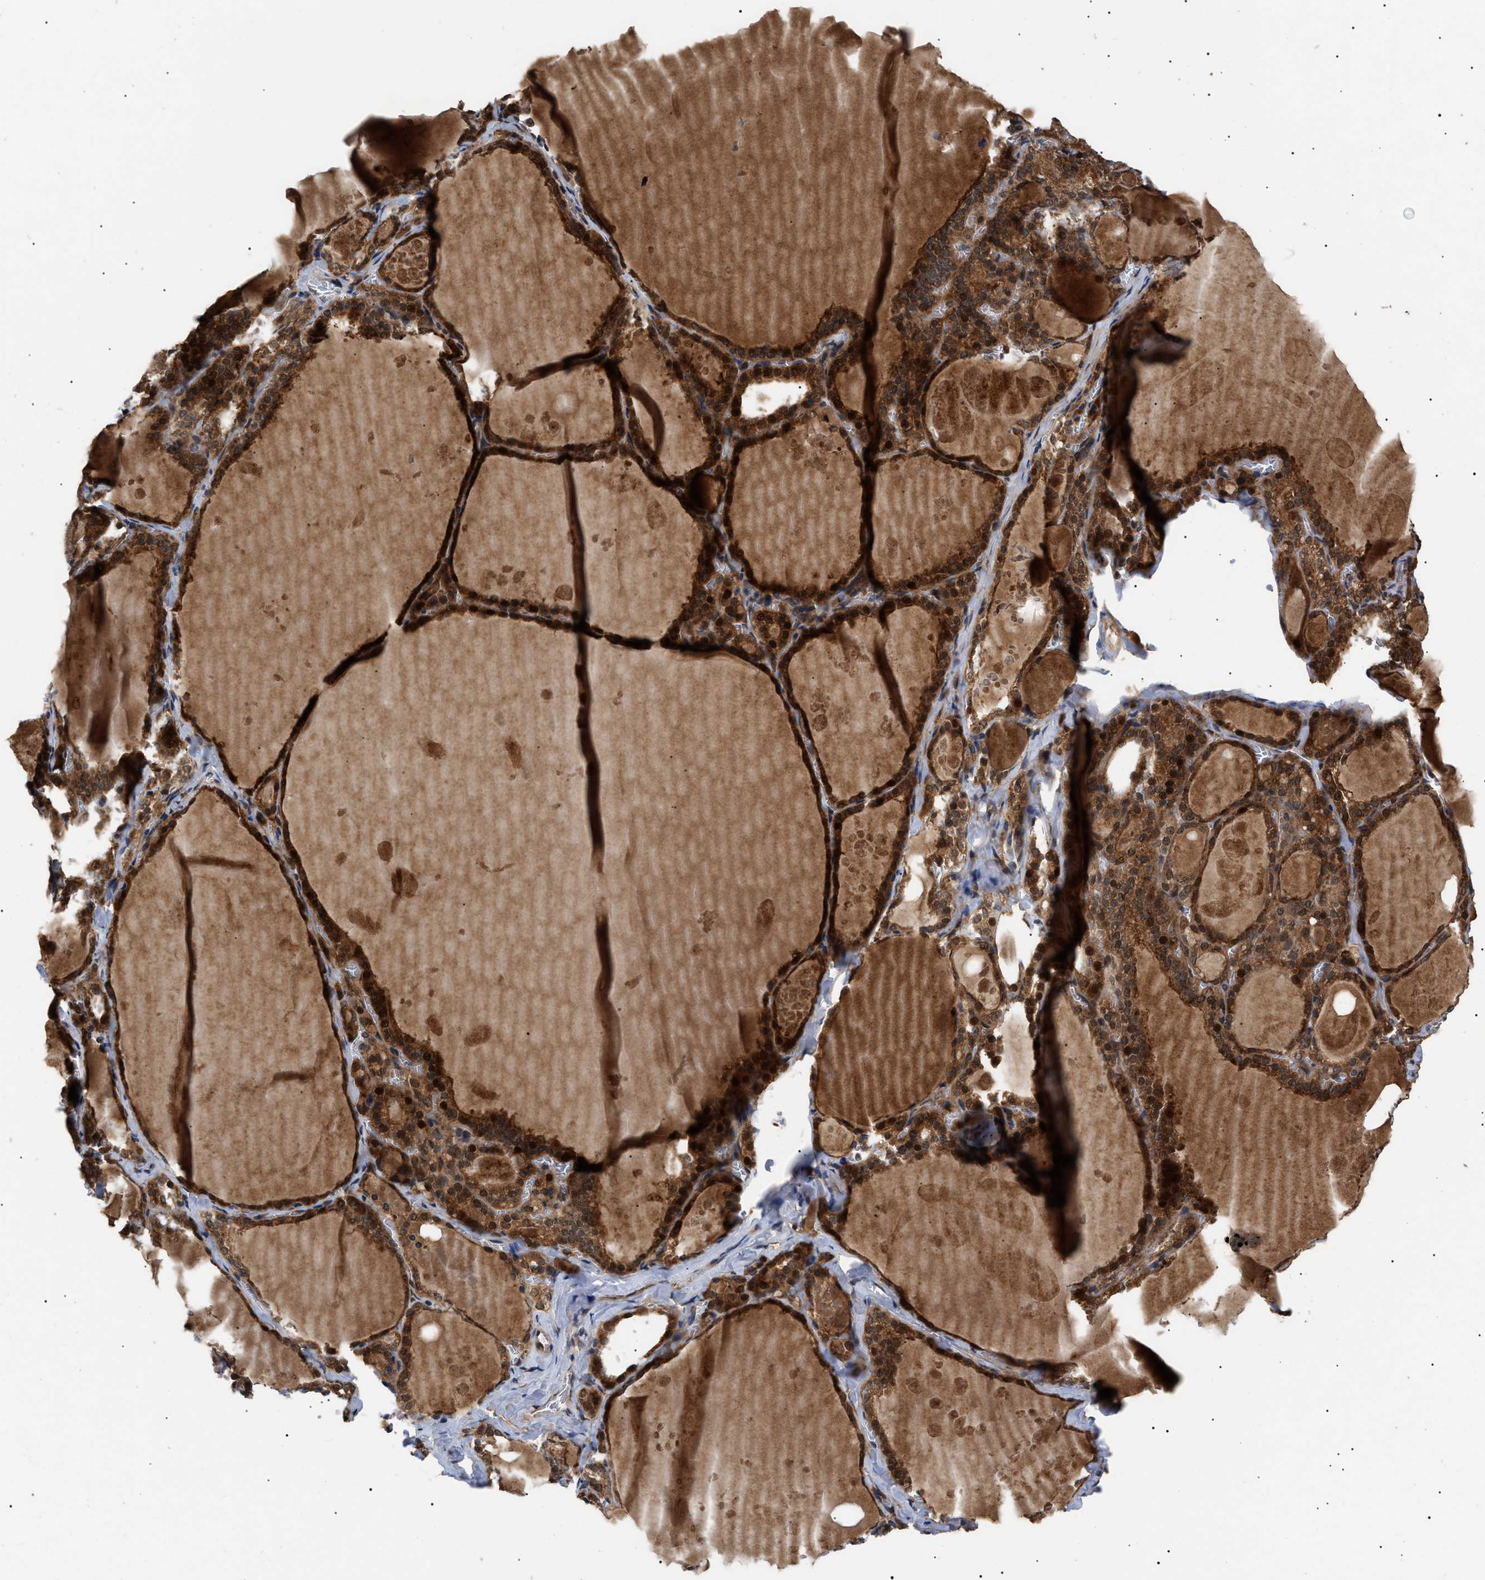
{"staining": {"intensity": "strong", "quantity": ">75%", "location": "cytoplasmic/membranous,nuclear"}, "tissue": "thyroid gland", "cell_type": "Glandular cells", "image_type": "normal", "snomed": [{"axis": "morphology", "description": "Normal tissue, NOS"}, {"axis": "topography", "description": "Thyroid gland"}], "caption": "Protein expression analysis of benign thyroid gland reveals strong cytoplasmic/membranous,nuclear staining in approximately >75% of glandular cells.", "gene": "ASTL", "patient": {"sex": "male", "age": 56}}